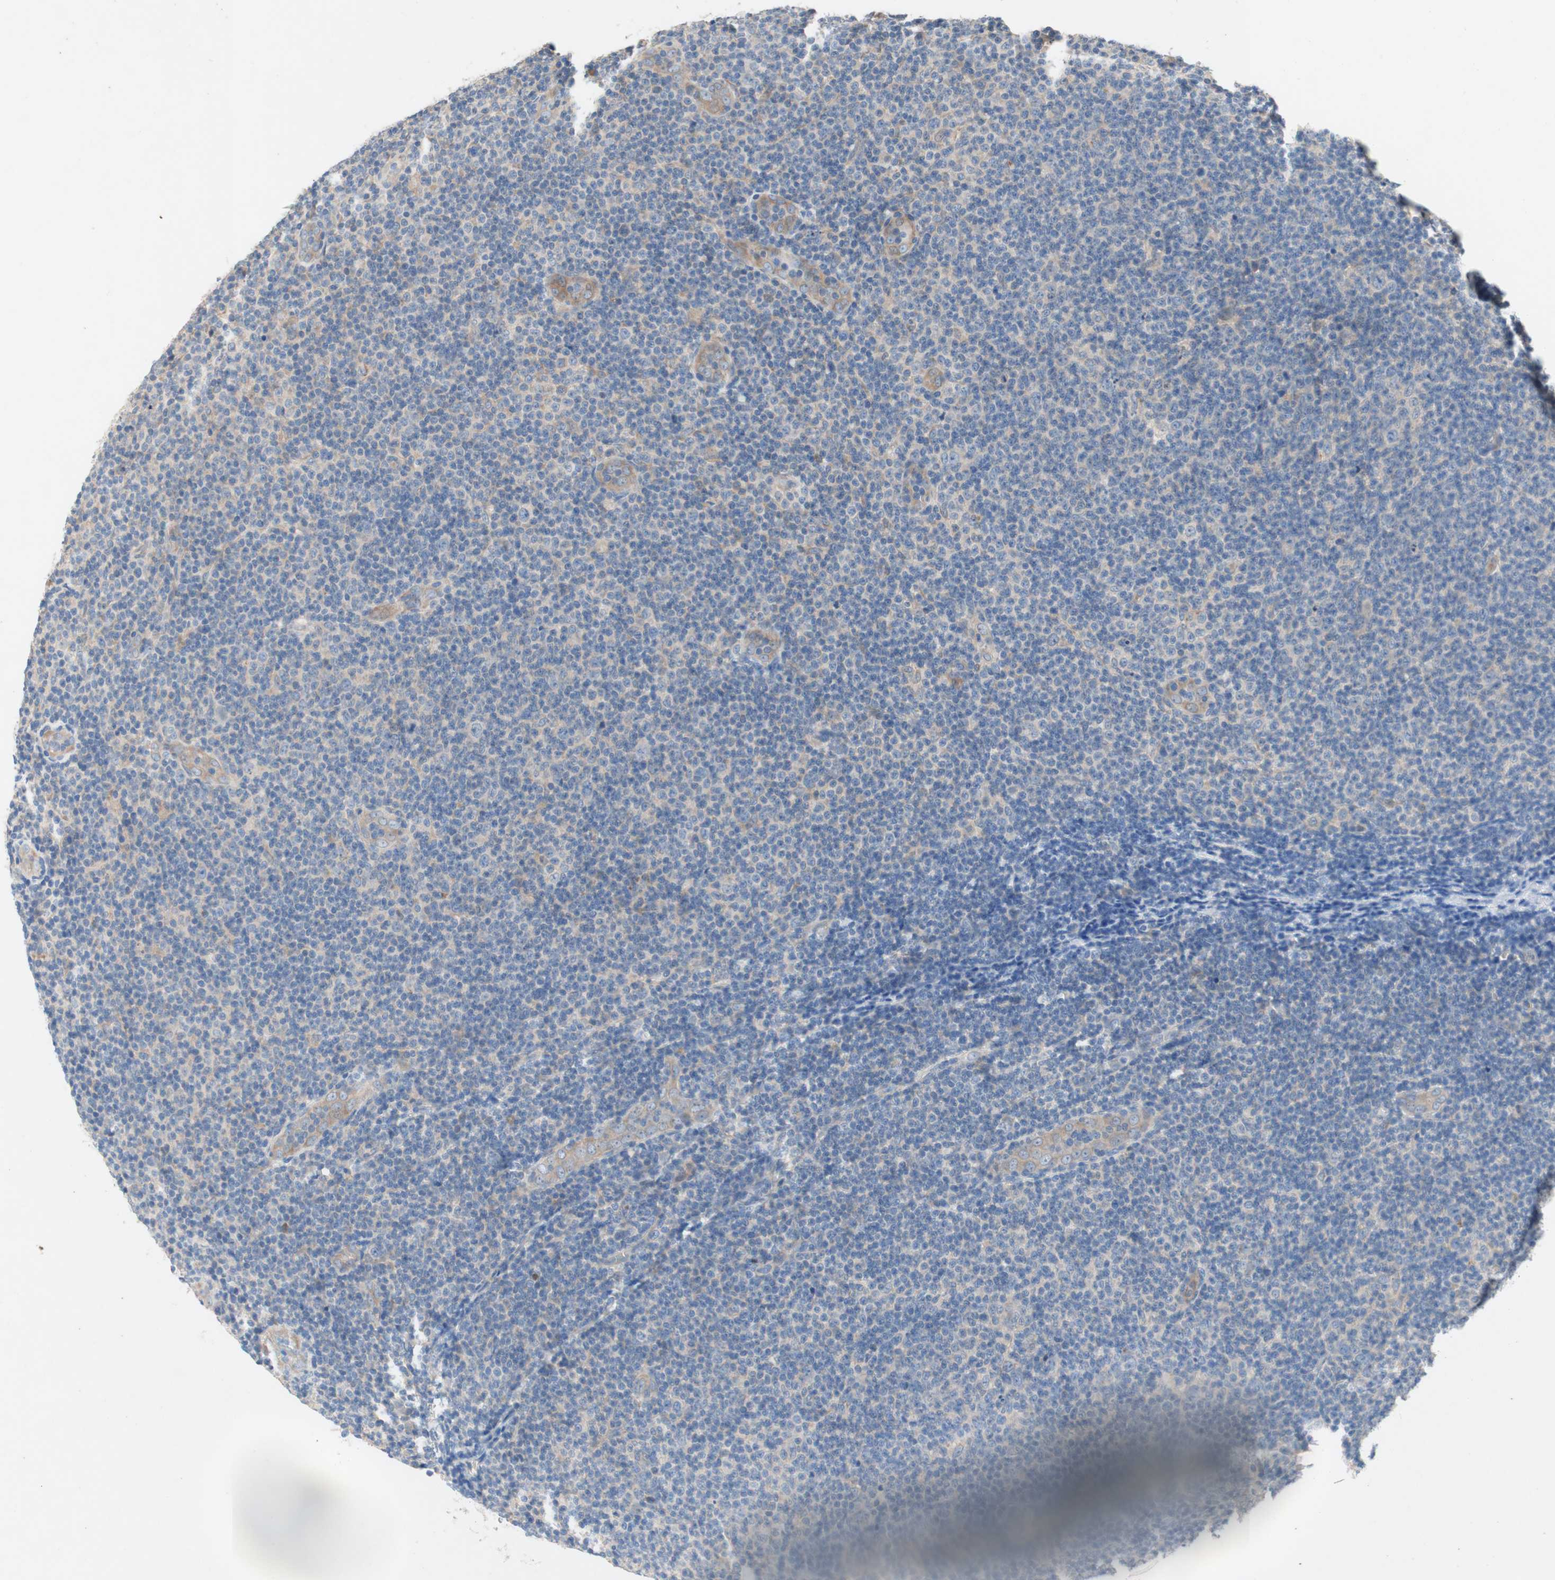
{"staining": {"intensity": "weak", "quantity": "<25%", "location": "cytoplasmic/membranous"}, "tissue": "lymphoma", "cell_type": "Tumor cells", "image_type": "cancer", "snomed": [{"axis": "morphology", "description": "Malignant lymphoma, non-Hodgkin's type, Low grade"}, {"axis": "topography", "description": "Lymph node"}], "caption": "Immunohistochemistry (IHC) of human malignant lymphoma, non-Hodgkin's type (low-grade) shows no staining in tumor cells.", "gene": "NCLN", "patient": {"sex": "male", "age": 83}}